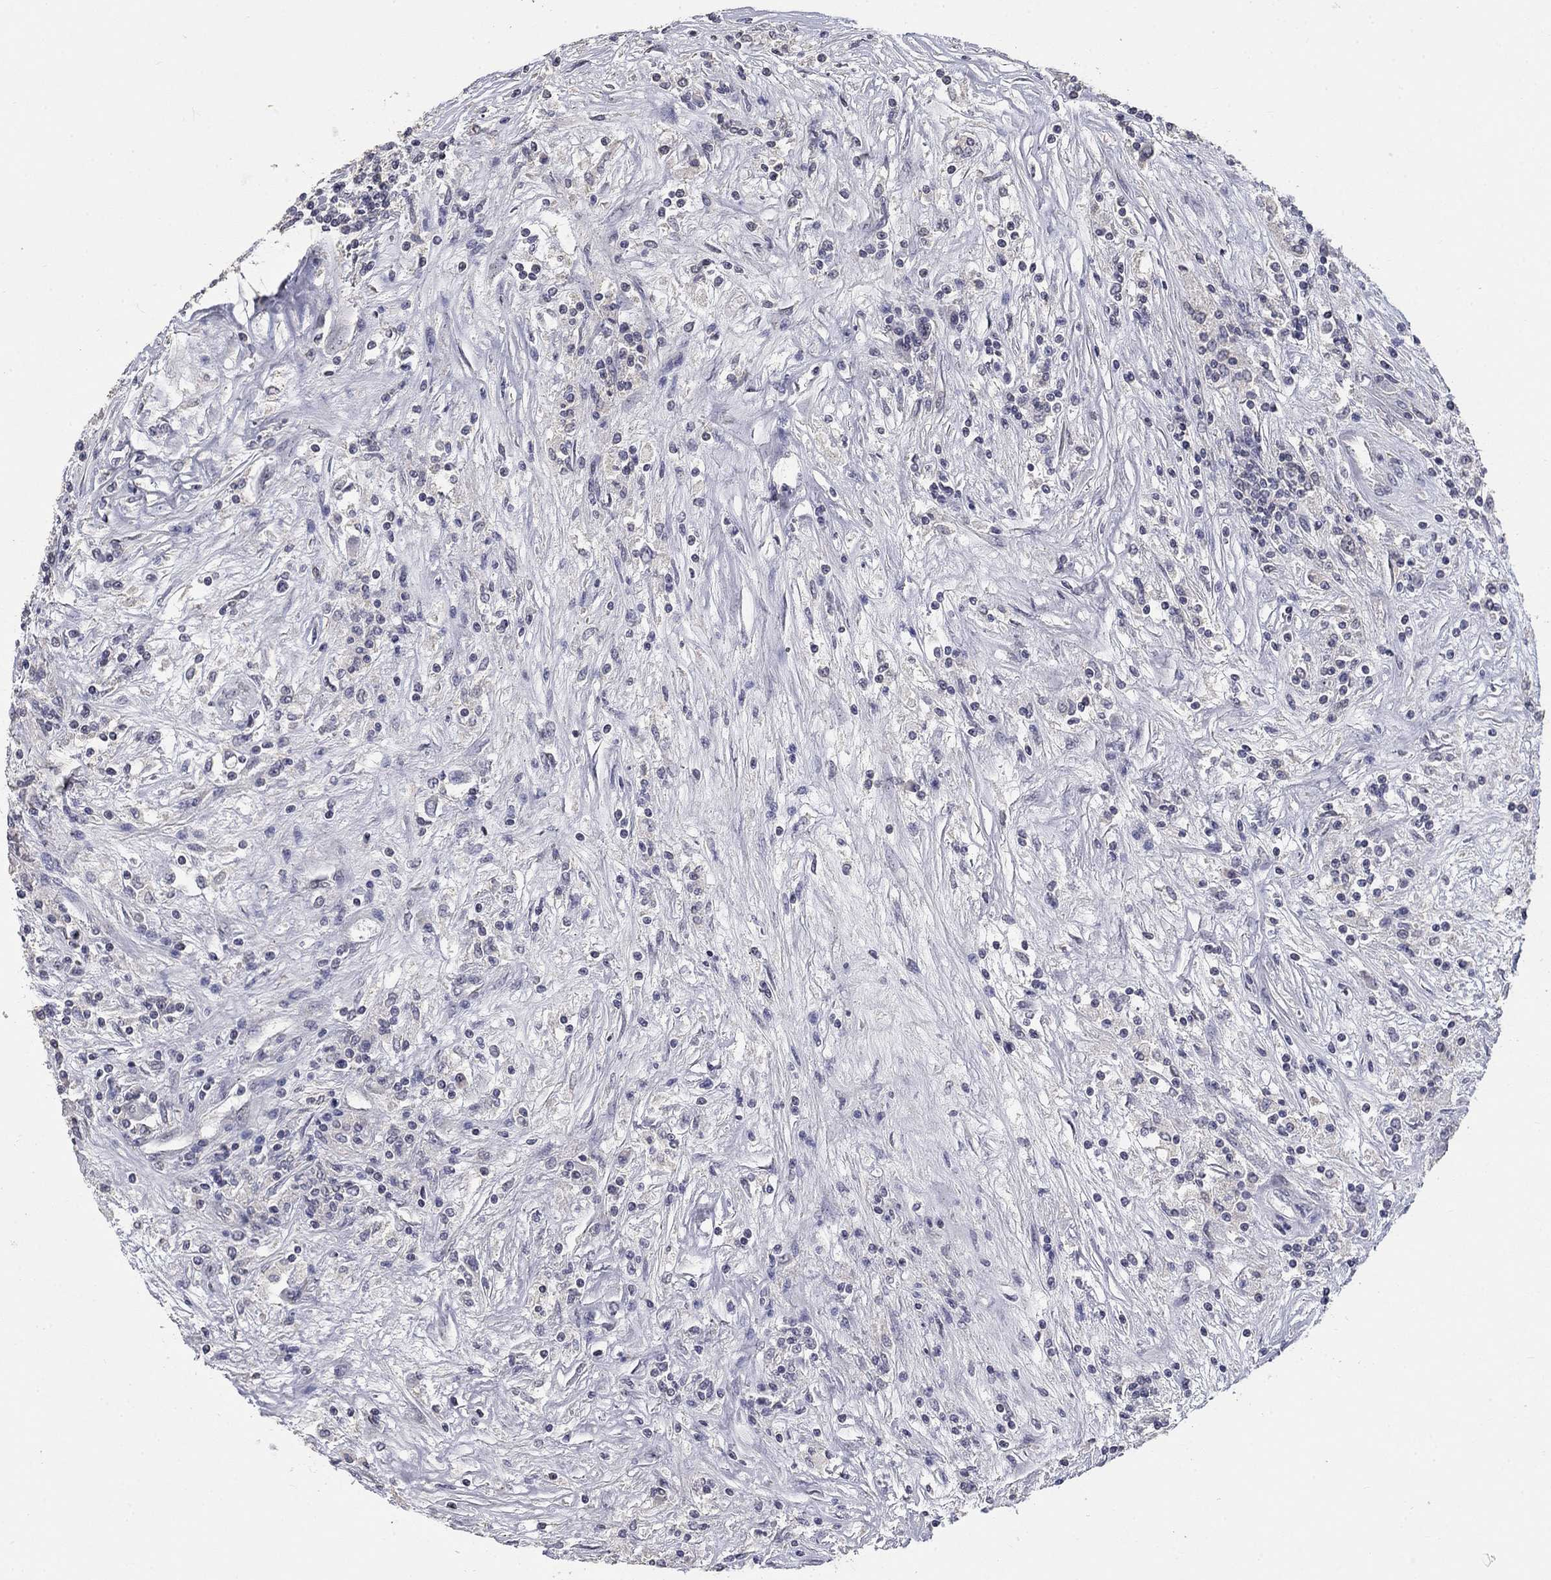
{"staining": {"intensity": "negative", "quantity": "none", "location": "none"}, "tissue": "renal cancer", "cell_type": "Tumor cells", "image_type": "cancer", "snomed": [{"axis": "morphology", "description": "Adenocarcinoma, NOS"}, {"axis": "topography", "description": "Kidney"}], "caption": "IHC of adenocarcinoma (renal) shows no positivity in tumor cells. (DAB (3,3'-diaminobenzidine) immunohistochemistry with hematoxylin counter stain).", "gene": "SPATA33", "patient": {"sex": "female", "age": 67}}